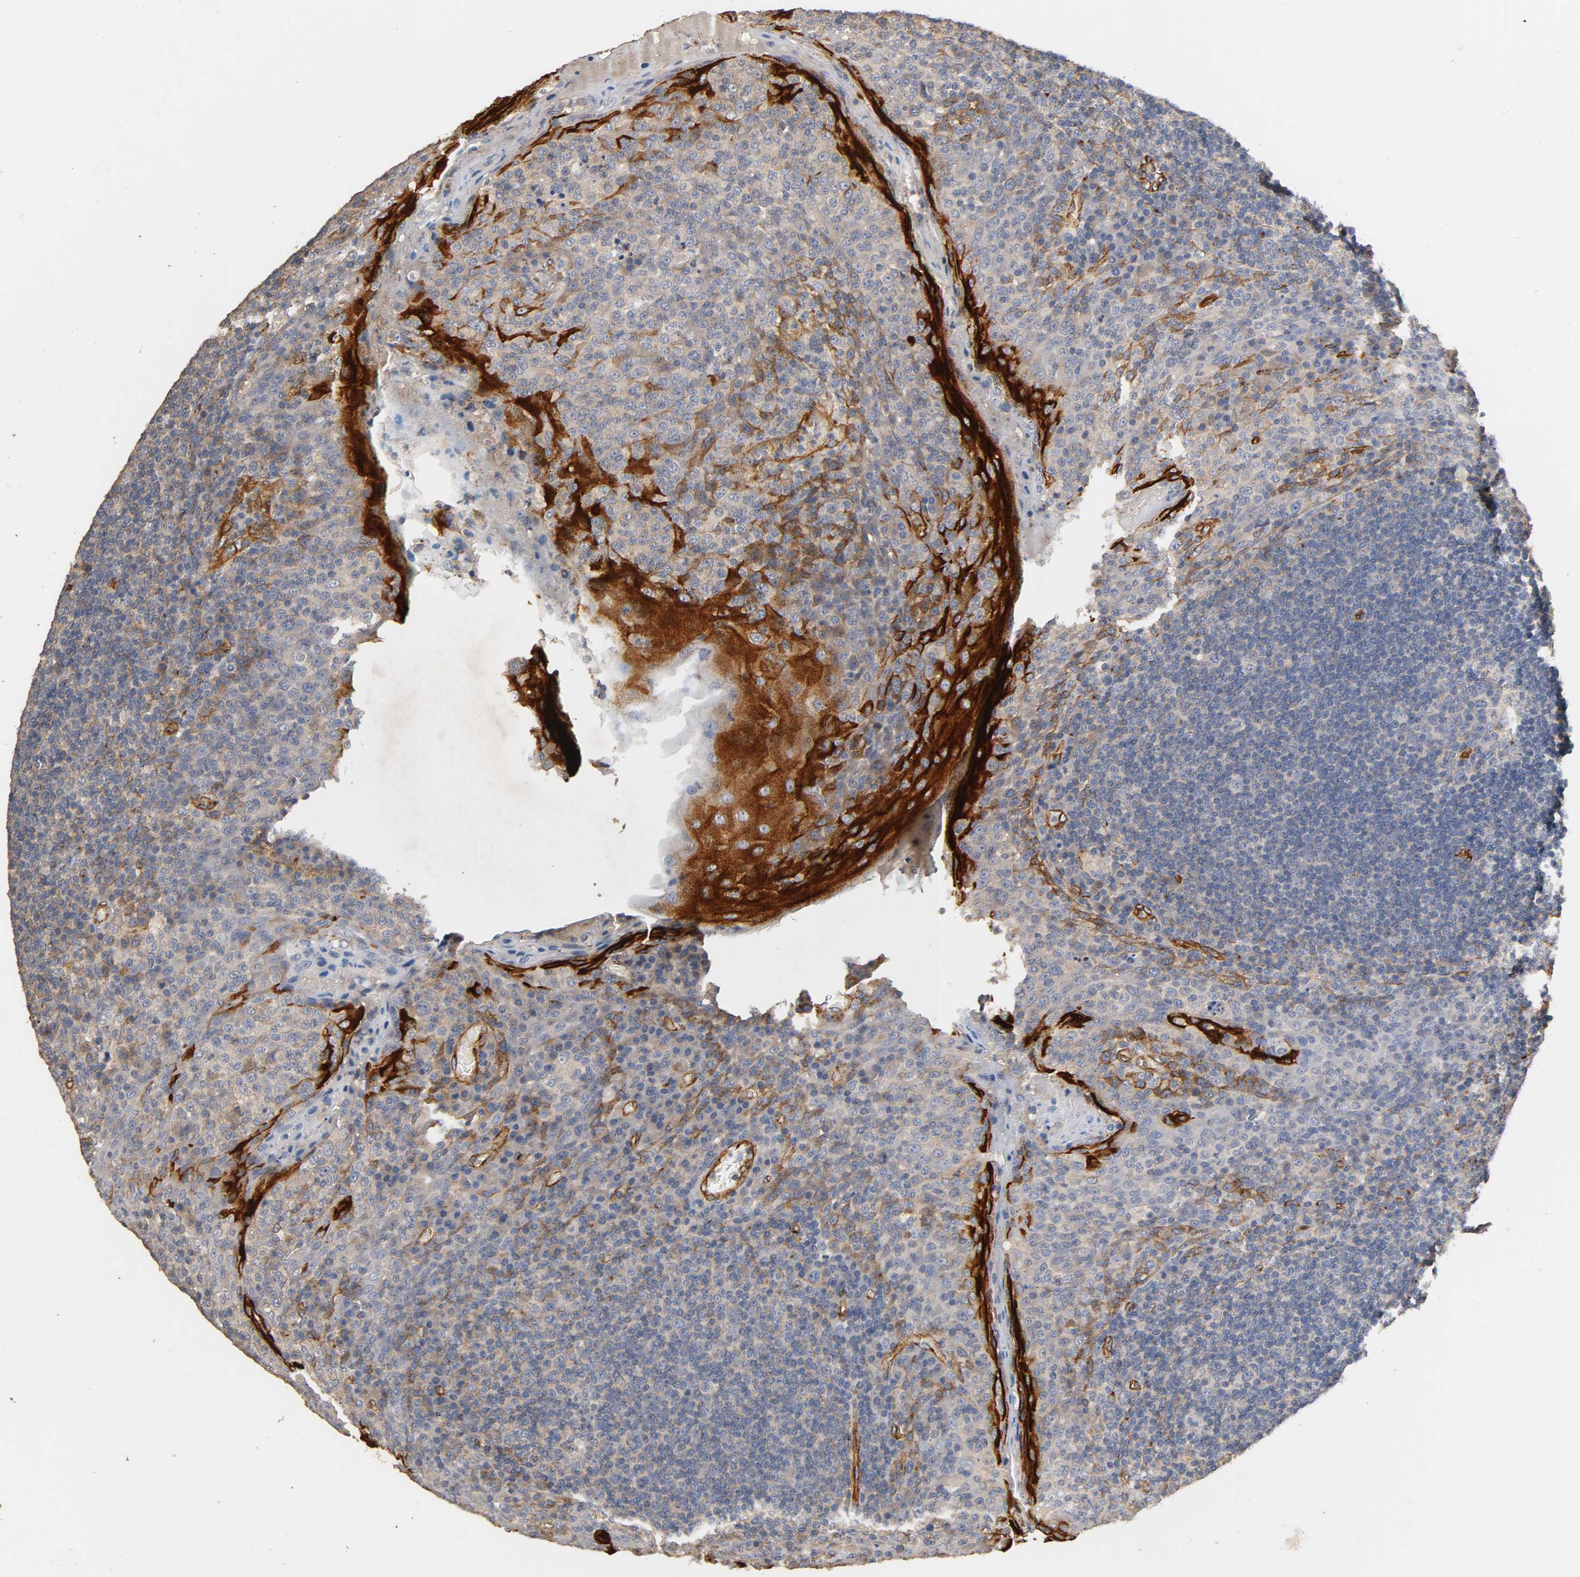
{"staining": {"intensity": "negative", "quantity": "none", "location": "none"}, "tissue": "tonsil", "cell_type": "Germinal center cells", "image_type": "normal", "snomed": [{"axis": "morphology", "description": "Normal tissue, NOS"}, {"axis": "topography", "description": "Tonsil"}], "caption": "Germinal center cells show no significant protein expression in normal tonsil. (DAB (3,3'-diaminobenzidine) immunohistochemistry, high magnification).", "gene": "IFITM2", "patient": {"sex": "male", "age": 17}}